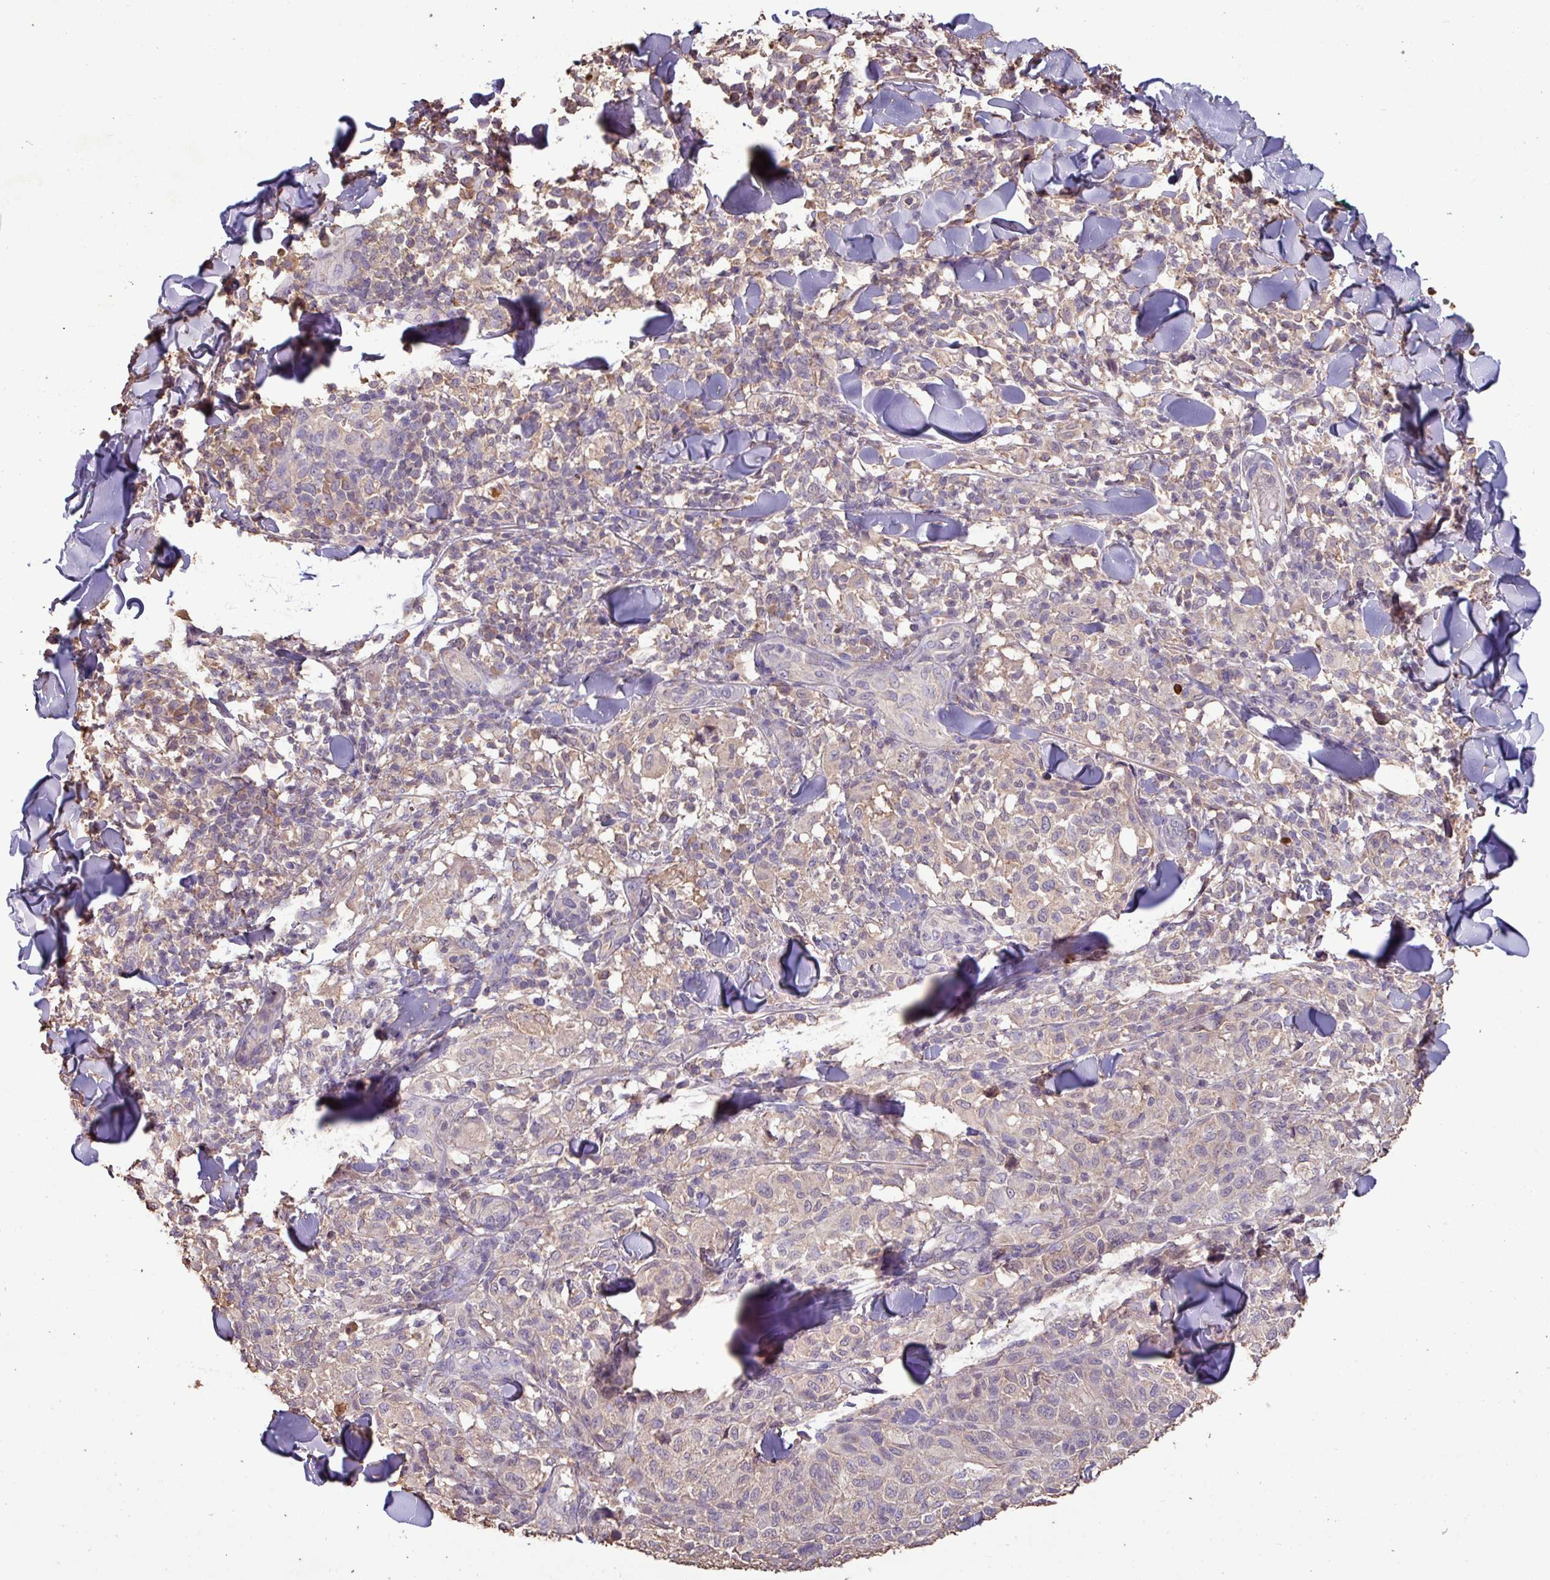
{"staining": {"intensity": "weak", "quantity": "<25%", "location": "cytoplasmic/membranous"}, "tissue": "melanoma", "cell_type": "Tumor cells", "image_type": "cancer", "snomed": [{"axis": "morphology", "description": "Malignant melanoma, NOS"}, {"axis": "topography", "description": "Skin"}], "caption": "Malignant melanoma stained for a protein using immunohistochemistry demonstrates no positivity tumor cells.", "gene": "CAMK2B", "patient": {"sex": "male", "age": 66}}